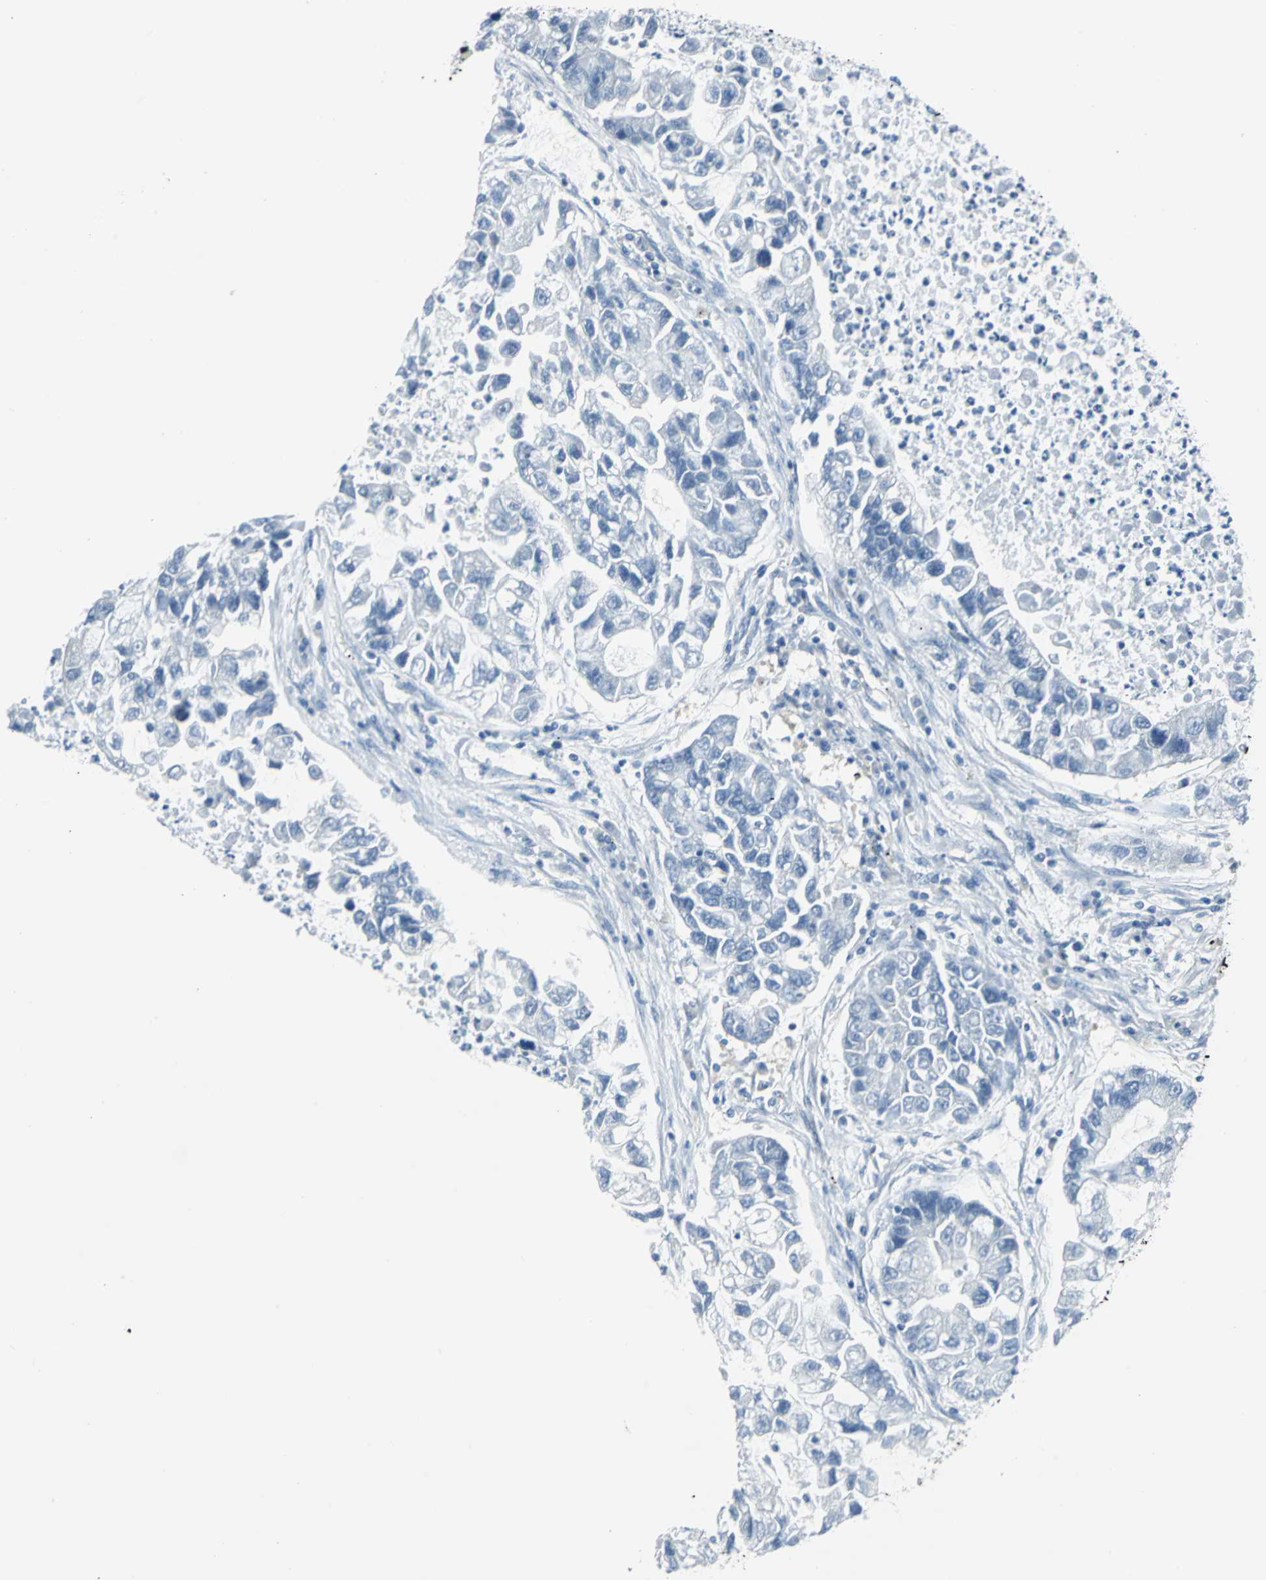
{"staining": {"intensity": "negative", "quantity": "none", "location": "none"}, "tissue": "lung cancer", "cell_type": "Tumor cells", "image_type": "cancer", "snomed": [{"axis": "morphology", "description": "Adenocarcinoma, NOS"}, {"axis": "topography", "description": "Lung"}], "caption": "High power microscopy micrograph of an immunohistochemistry image of lung cancer, revealing no significant positivity in tumor cells.", "gene": "DNAI2", "patient": {"sex": "female", "age": 51}}